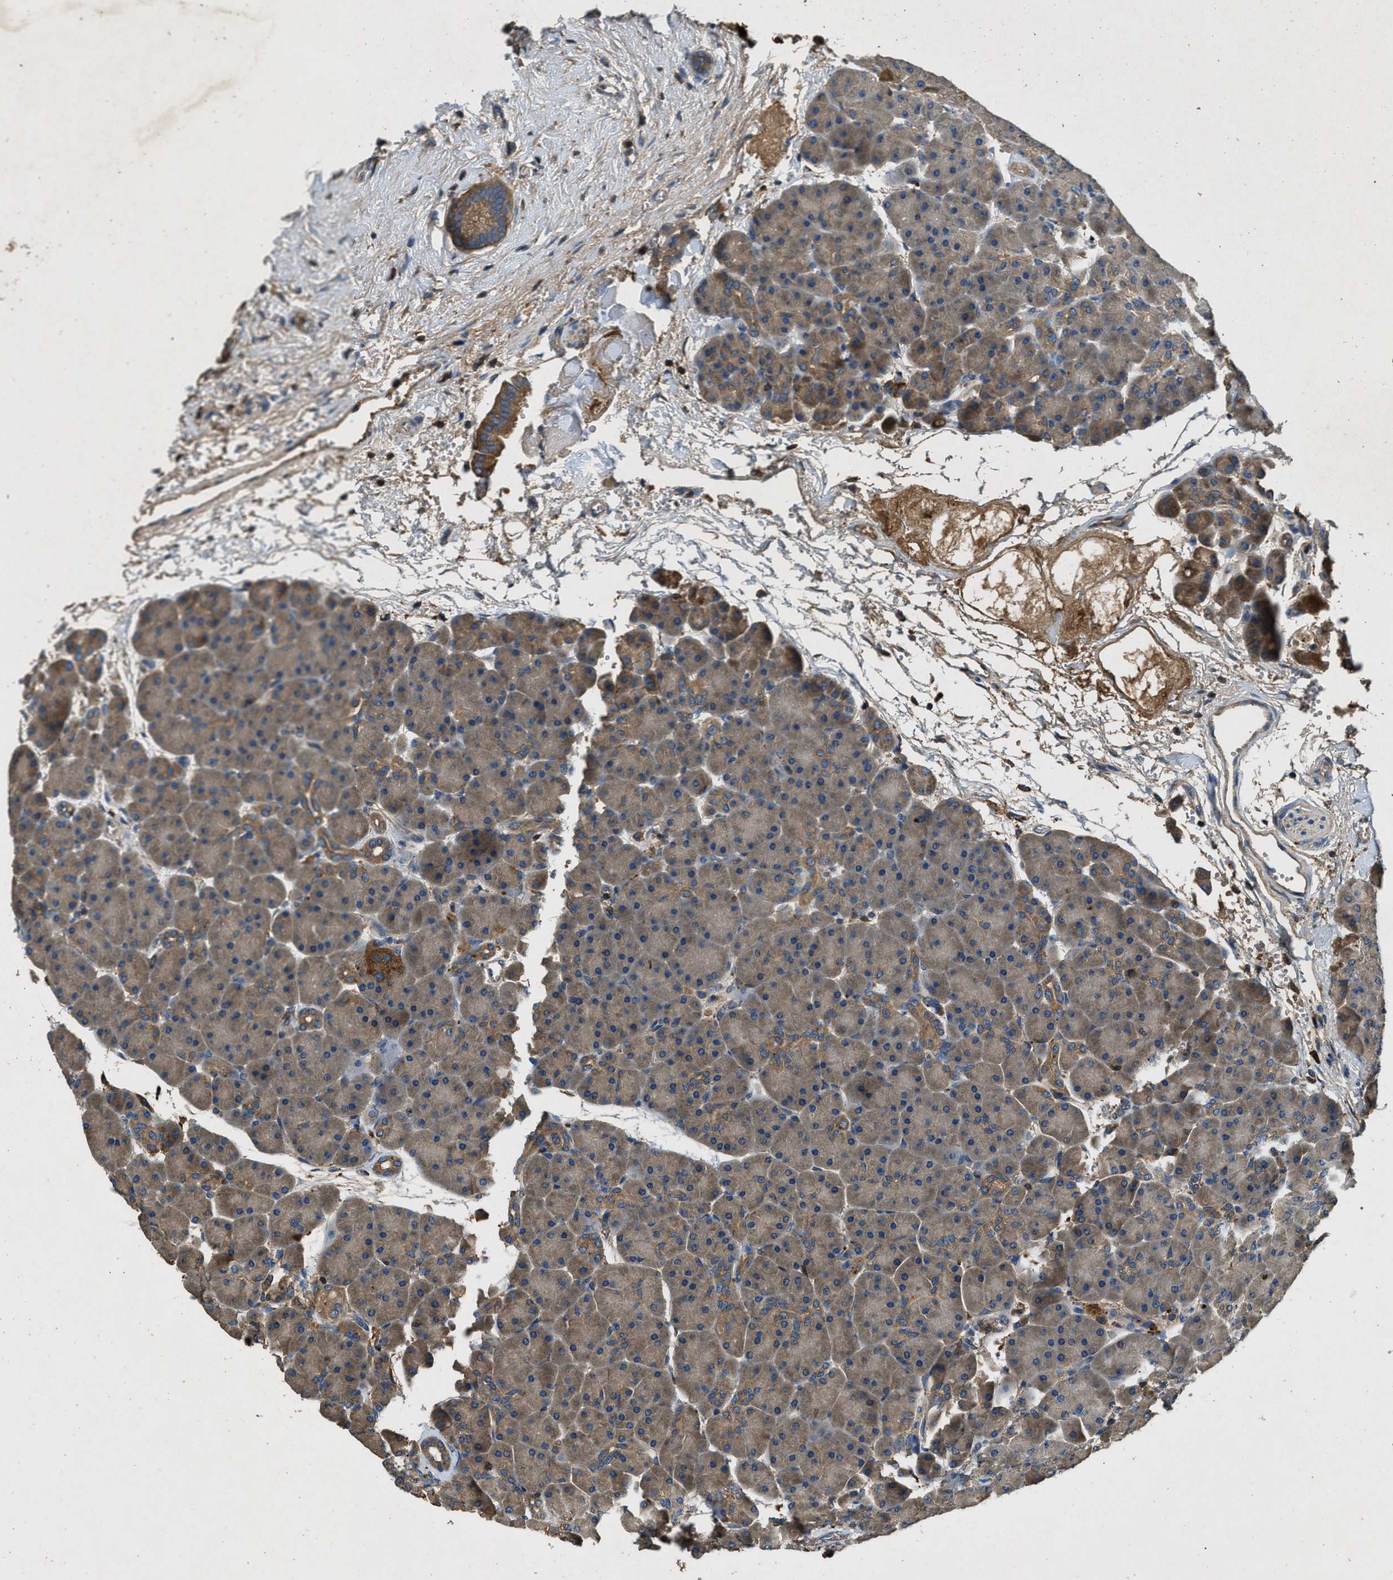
{"staining": {"intensity": "moderate", "quantity": "25%-75%", "location": "cytoplasmic/membranous"}, "tissue": "pancreas", "cell_type": "Exocrine glandular cells", "image_type": "normal", "snomed": [{"axis": "morphology", "description": "Normal tissue, NOS"}, {"axis": "topography", "description": "Pancreas"}], "caption": "Human pancreas stained with a brown dye exhibits moderate cytoplasmic/membranous positive staining in approximately 25%-75% of exocrine glandular cells.", "gene": "BLOC1S1", "patient": {"sex": "male", "age": 66}}